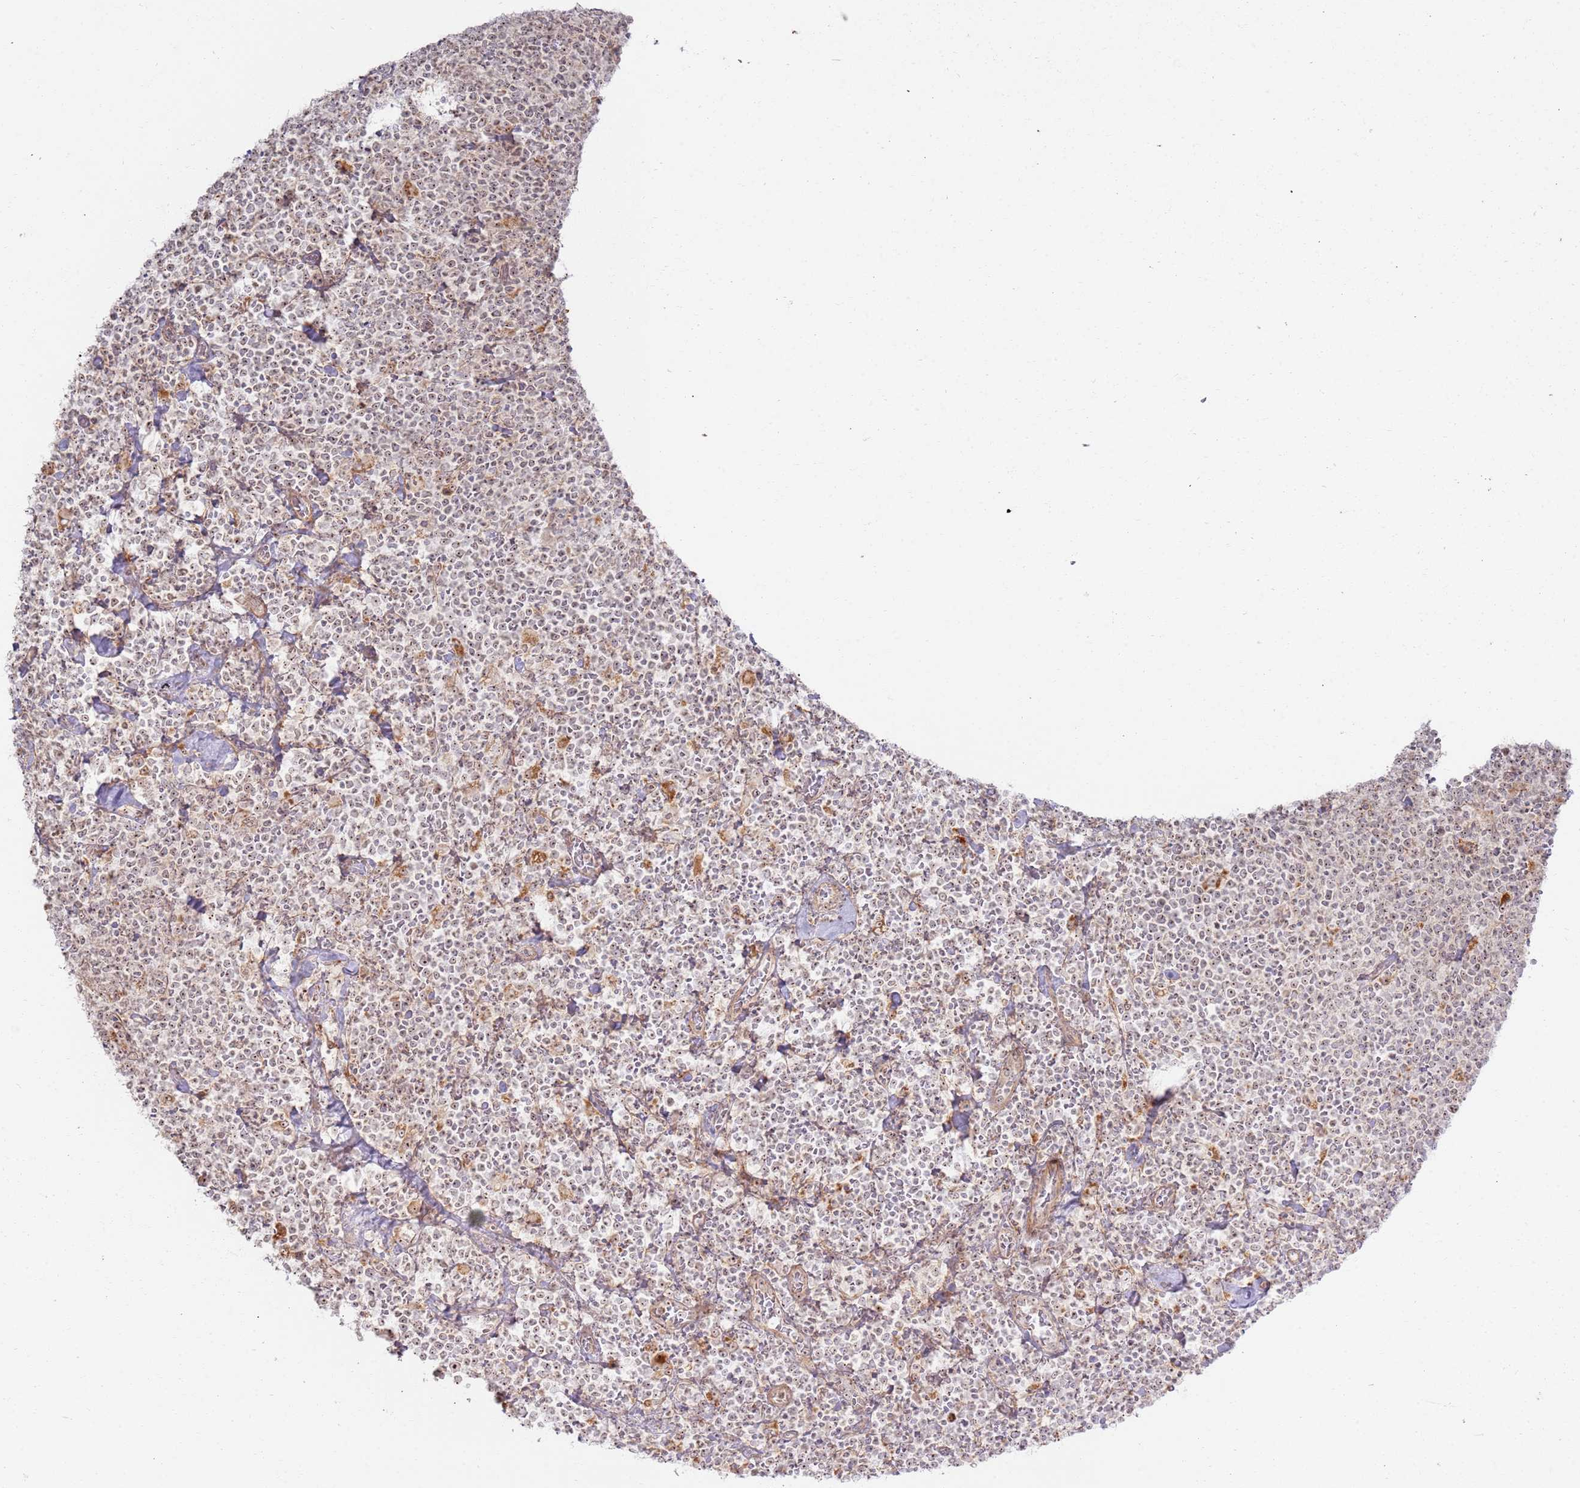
{"staining": {"intensity": "weak", "quantity": ">75%", "location": "nuclear"}, "tissue": "lymphoma", "cell_type": "Tumor cells", "image_type": "cancer", "snomed": [{"axis": "morphology", "description": "Malignant lymphoma, non-Hodgkin's type, High grade"}, {"axis": "topography", "description": "Lymph node"}], "caption": "High-grade malignant lymphoma, non-Hodgkin's type stained for a protein exhibits weak nuclear positivity in tumor cells. (DAB IHC with brightfield microscopy, high magnification).", "gene": "CNPY1", "patient": {"sex": "male", "age": 61}}